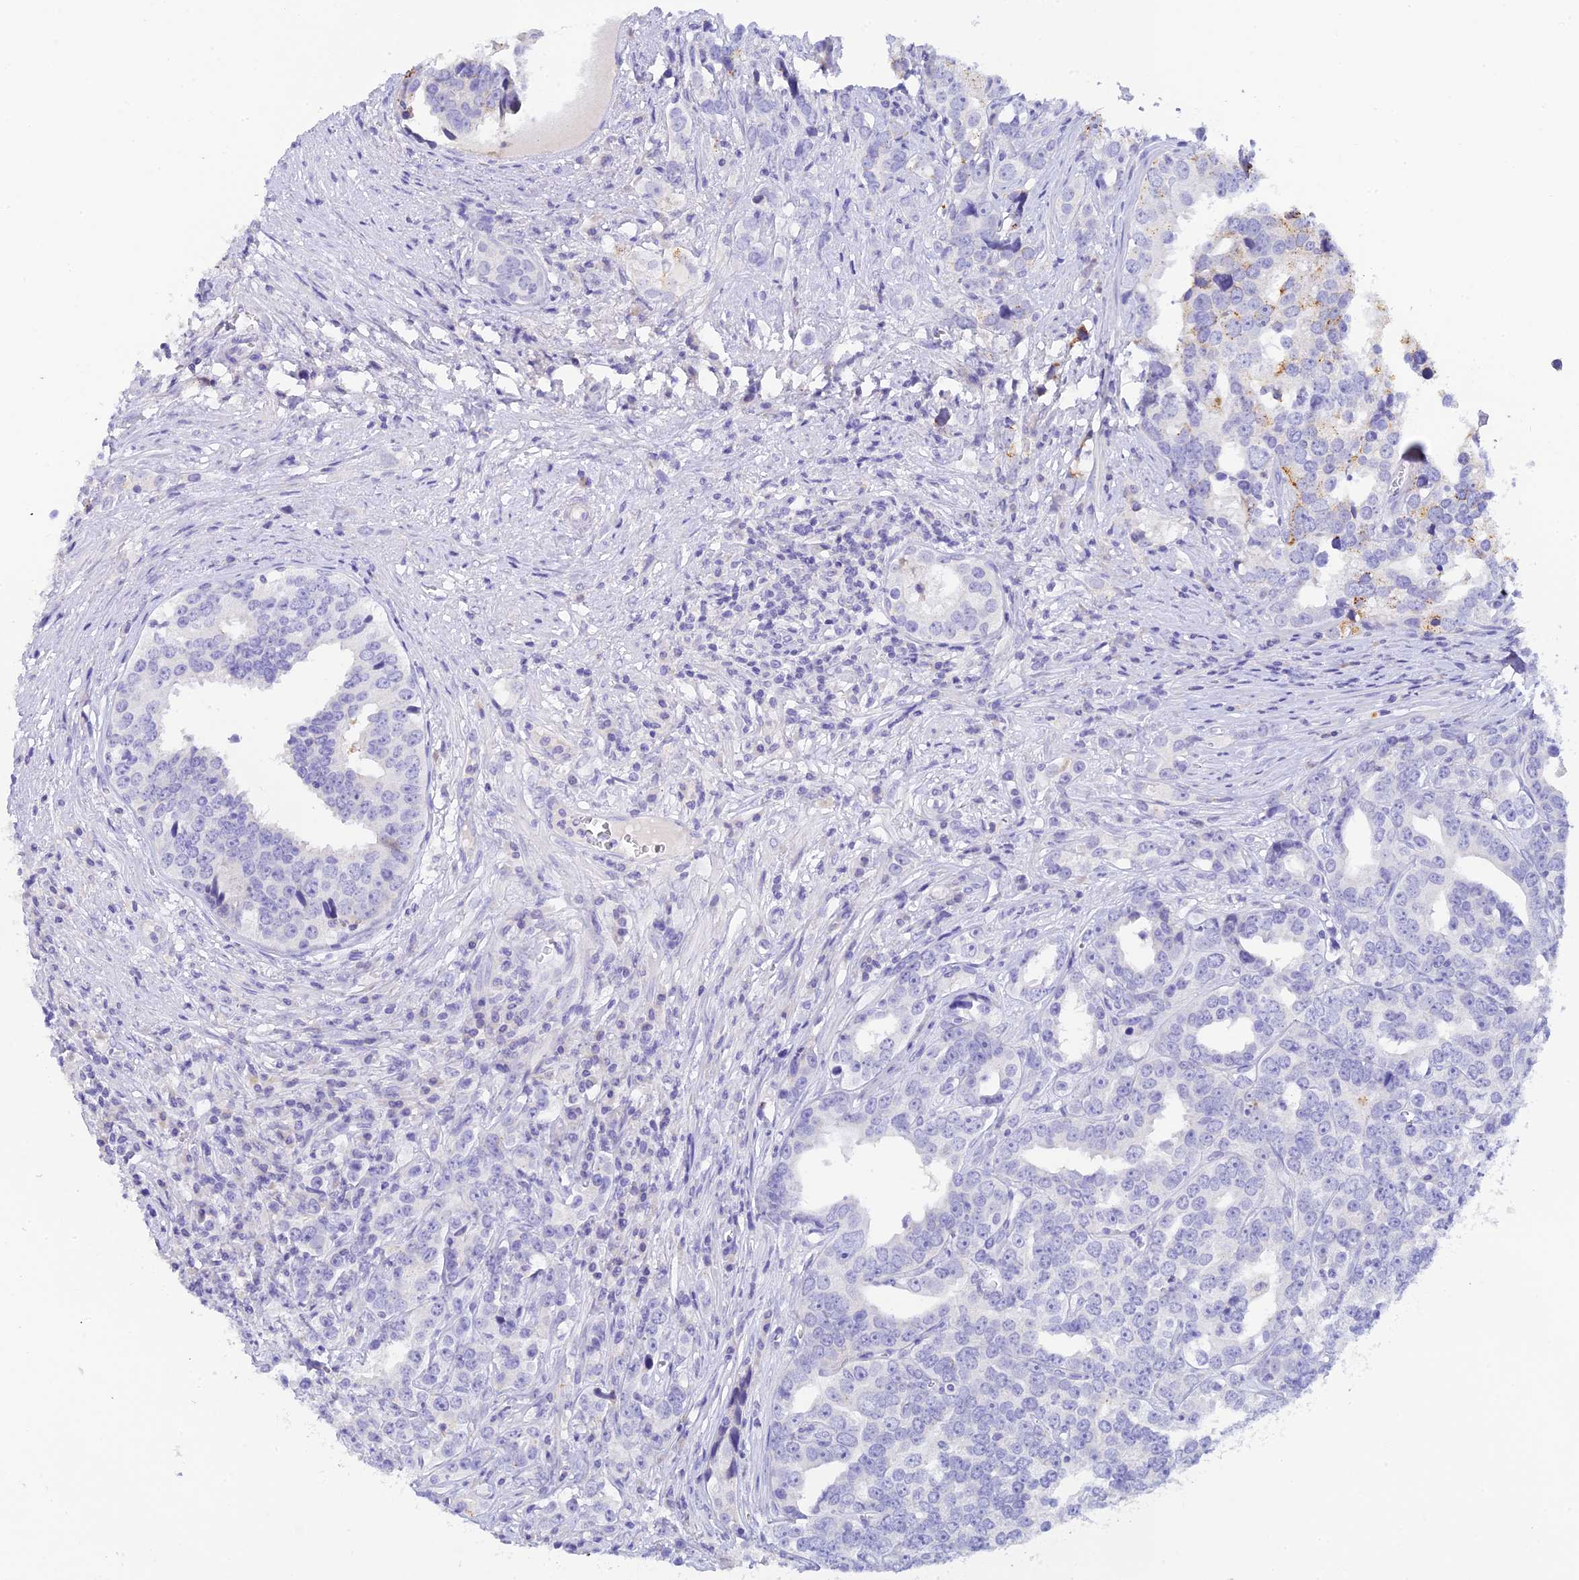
{"staining": {"intensity": "negative", "quantity": "none", "location": "none"}, "tissue": "prostate cancer", "cell_type": "Tumor cells", "image_type": "cancer", "snomed": [{"axis": "morphology", "description": "Adenocarcinoma, High grade"}, {"axis": "topography", "description": "Prostate"}], "caption": "Tumor cells show no significant staining in adenocarcinoma (high-grade) (prostate).", "gene": "C12orf29", "patient": {"sex": "male", "age": 71}}